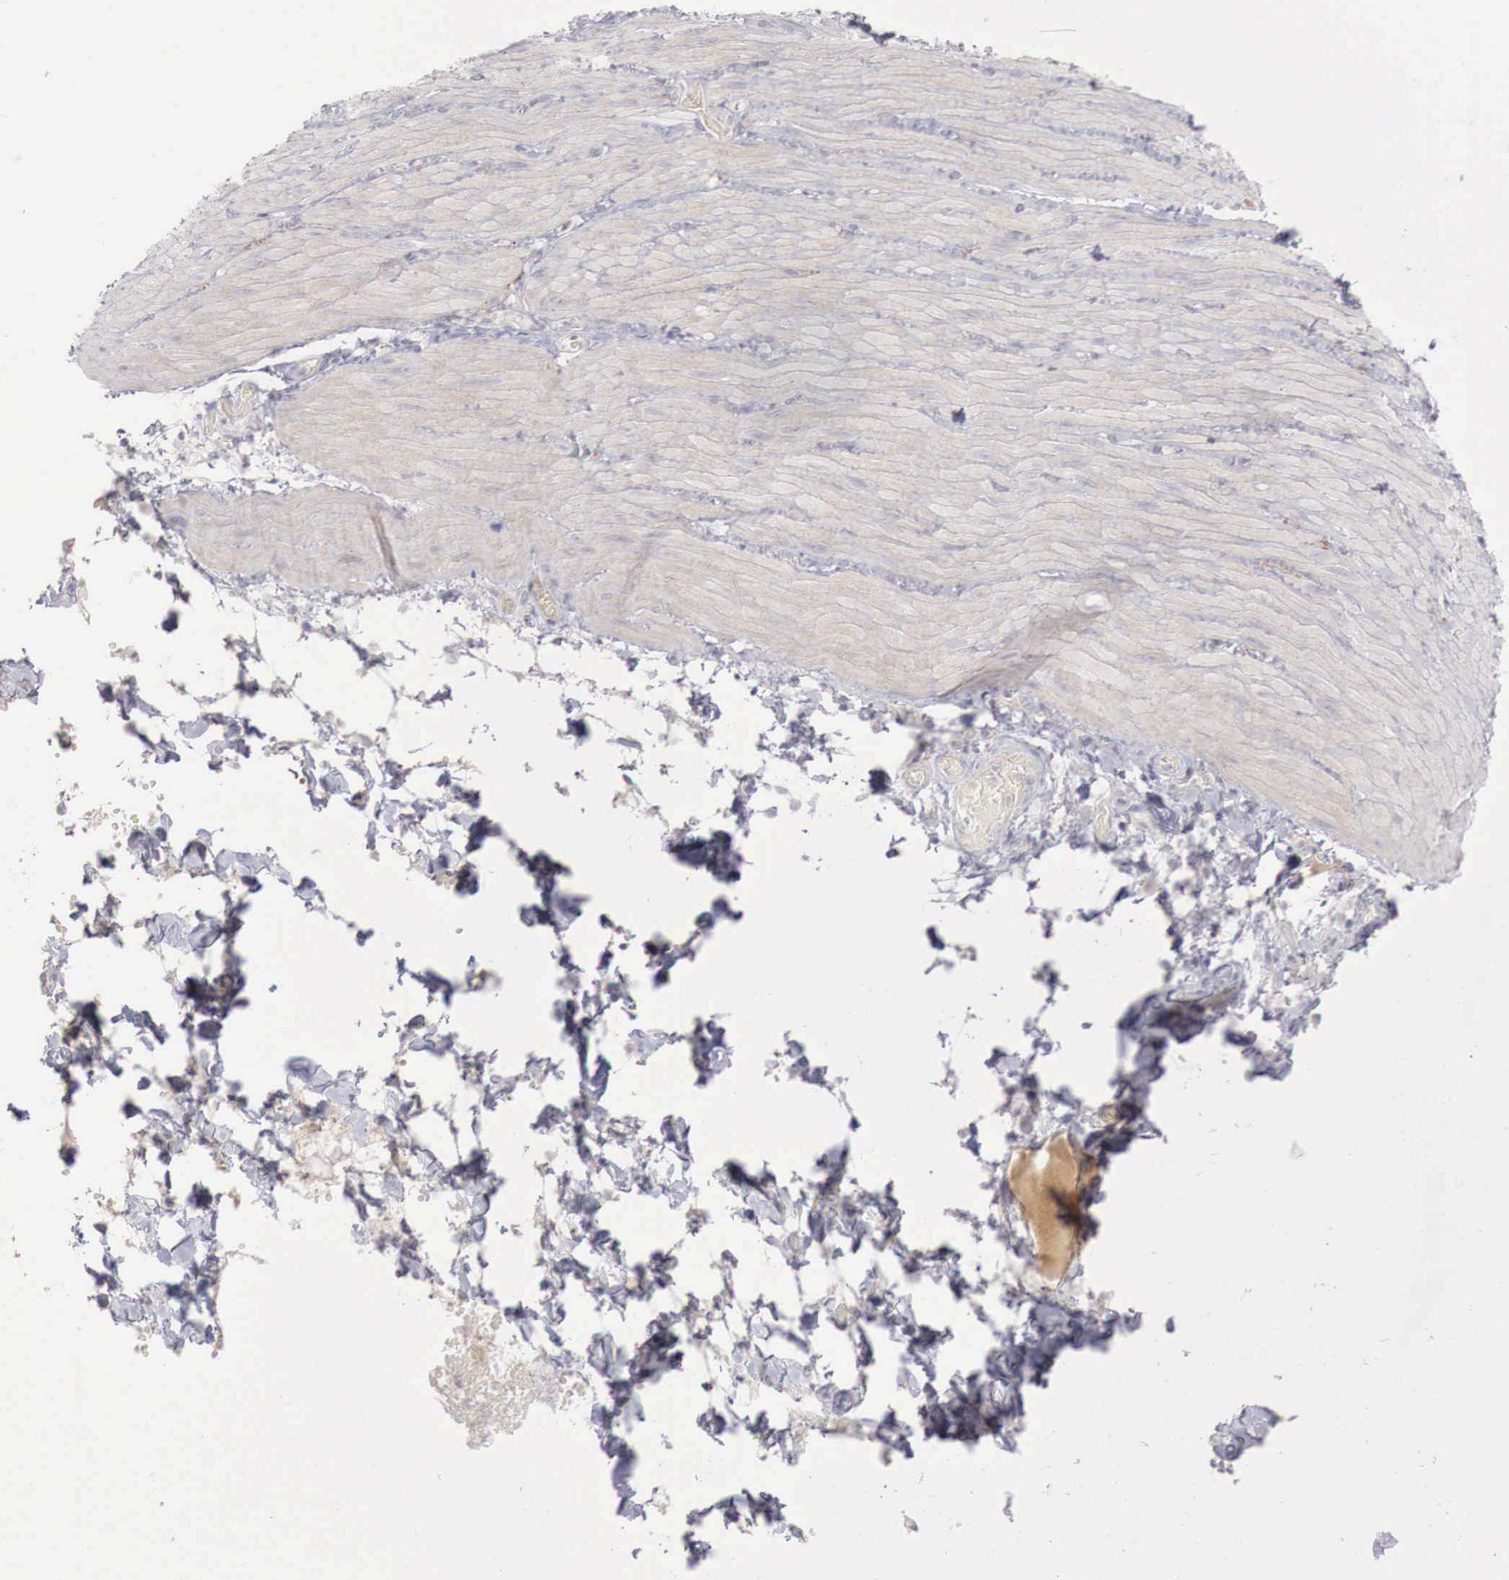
{"staining": {"intensity": "weak", "quantity": "25%-75%", "location": "cytoplasmic/membranous"}, "tissue": "smooth muscle", "cell_type": "Smooth muscle cells", "image_type": "normal", "snomed": [{"axis": "morphology", "description": "Normal tissue, NOS"}, {"axis": "topography", "description": "Duodenum"}], "caption": "The photomicrograph shows a brown stain indicating the presence of a protein in the cytoplasmic/membranous of smooth muscle cells in smooth muscle.", "gene": "GATA1", "patient": {"sex": "male", "age": 63}}